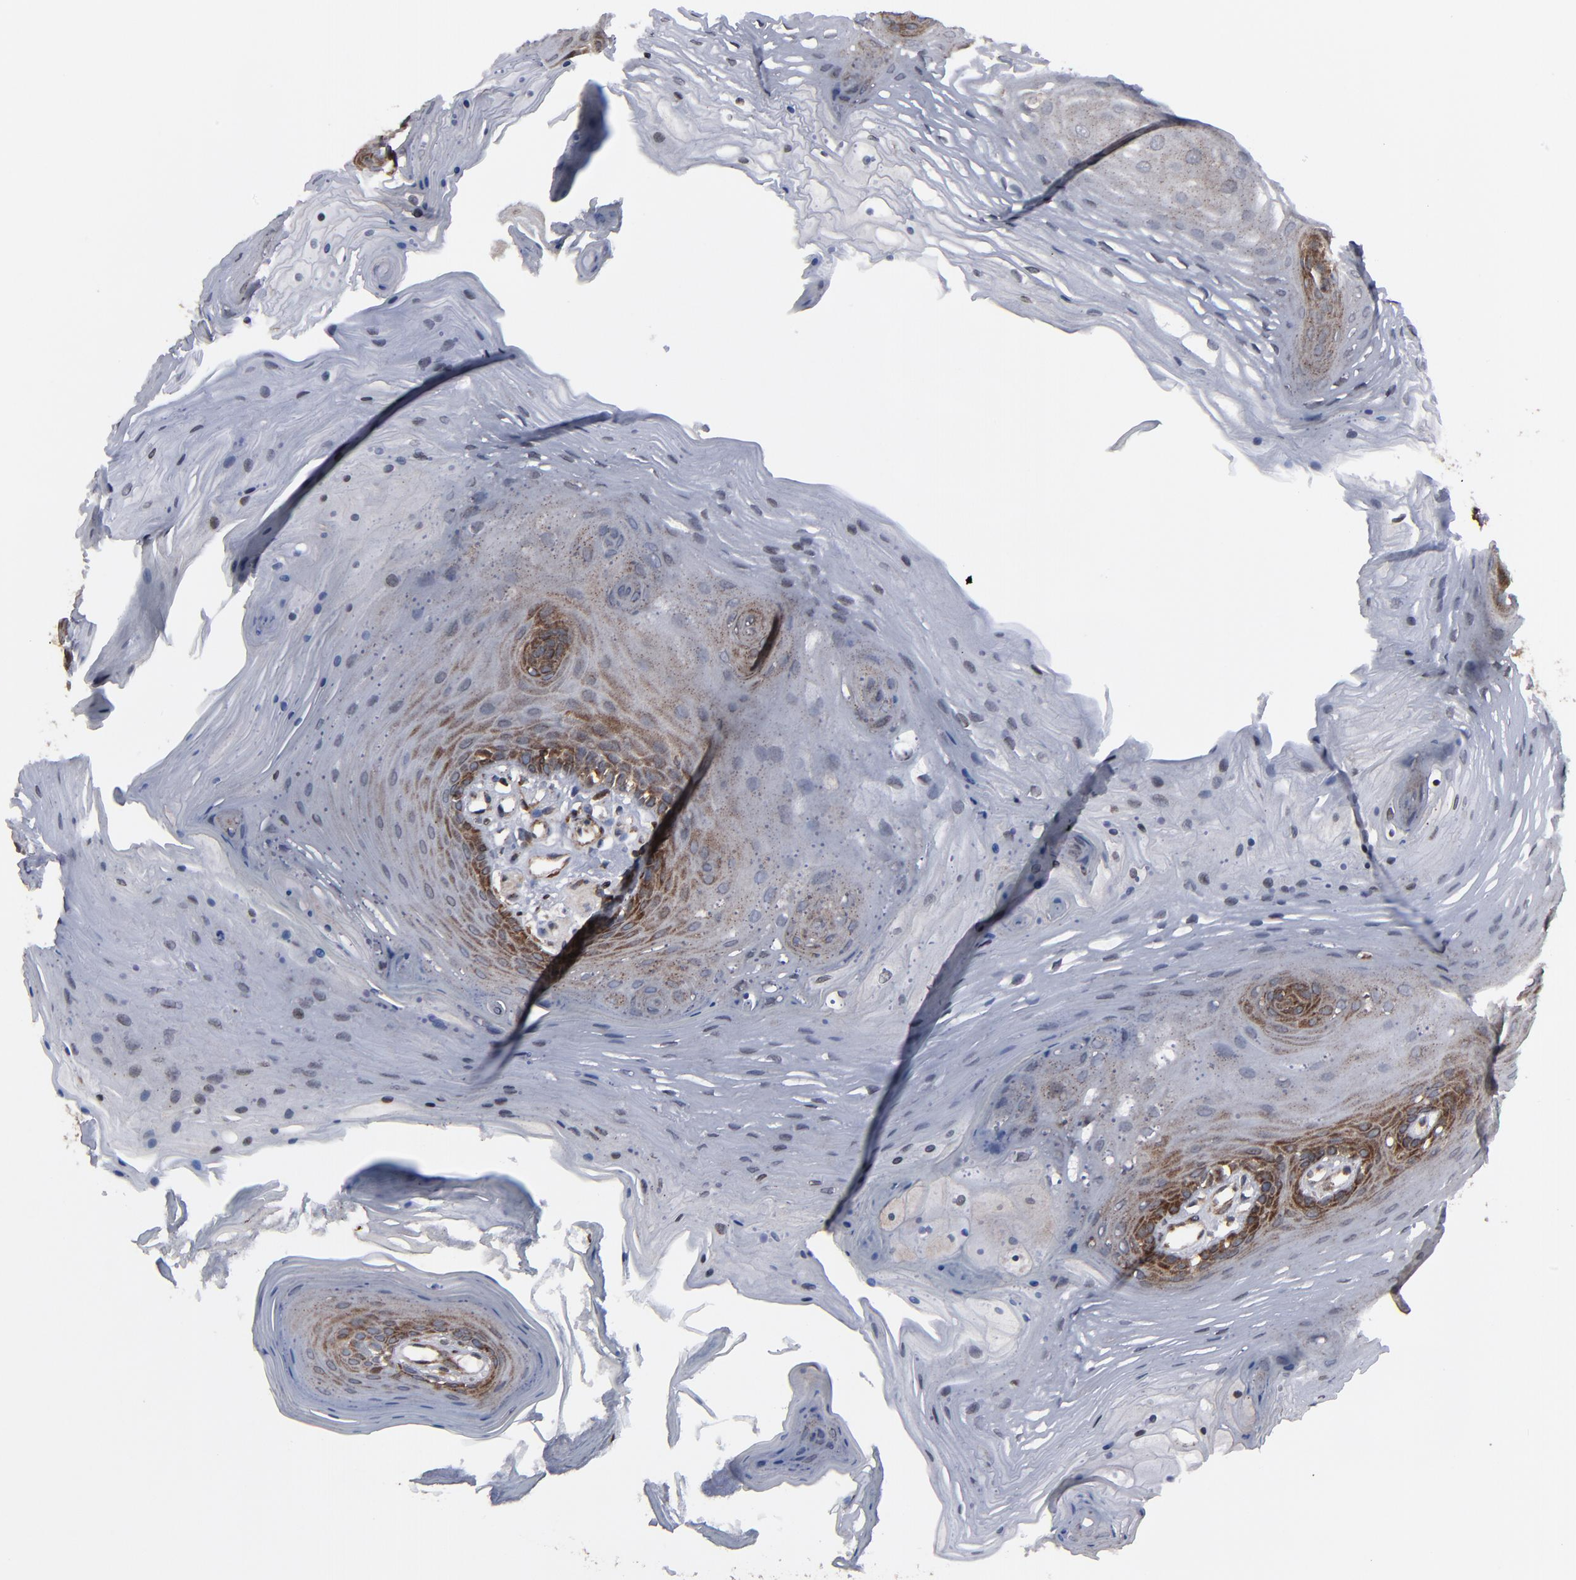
{"staining": {"intensity": "moderate", "quantity": "25%-75%", "location": "cytoplasmic/membranous"}, "tissue": "oral mucosa", "cell_type": "Squamous epithelial cells", "image_type": "normal", "snomed": [{"axis": "morphology", "description": "Normal tissue, NOS"}, {"axis": "topography", "description": "Oral tissue"}], "caption": "Immunohistochemistry micrograph of unremarkable oral mucosa stained for a protein (brown), which displays medium levels of moderate cytoplasmic/membranous positivity in about 25%-75% of squamous epithelial cells.", "gene": "KIAA2026", "patient": {"sex": "male", "age": 62}}